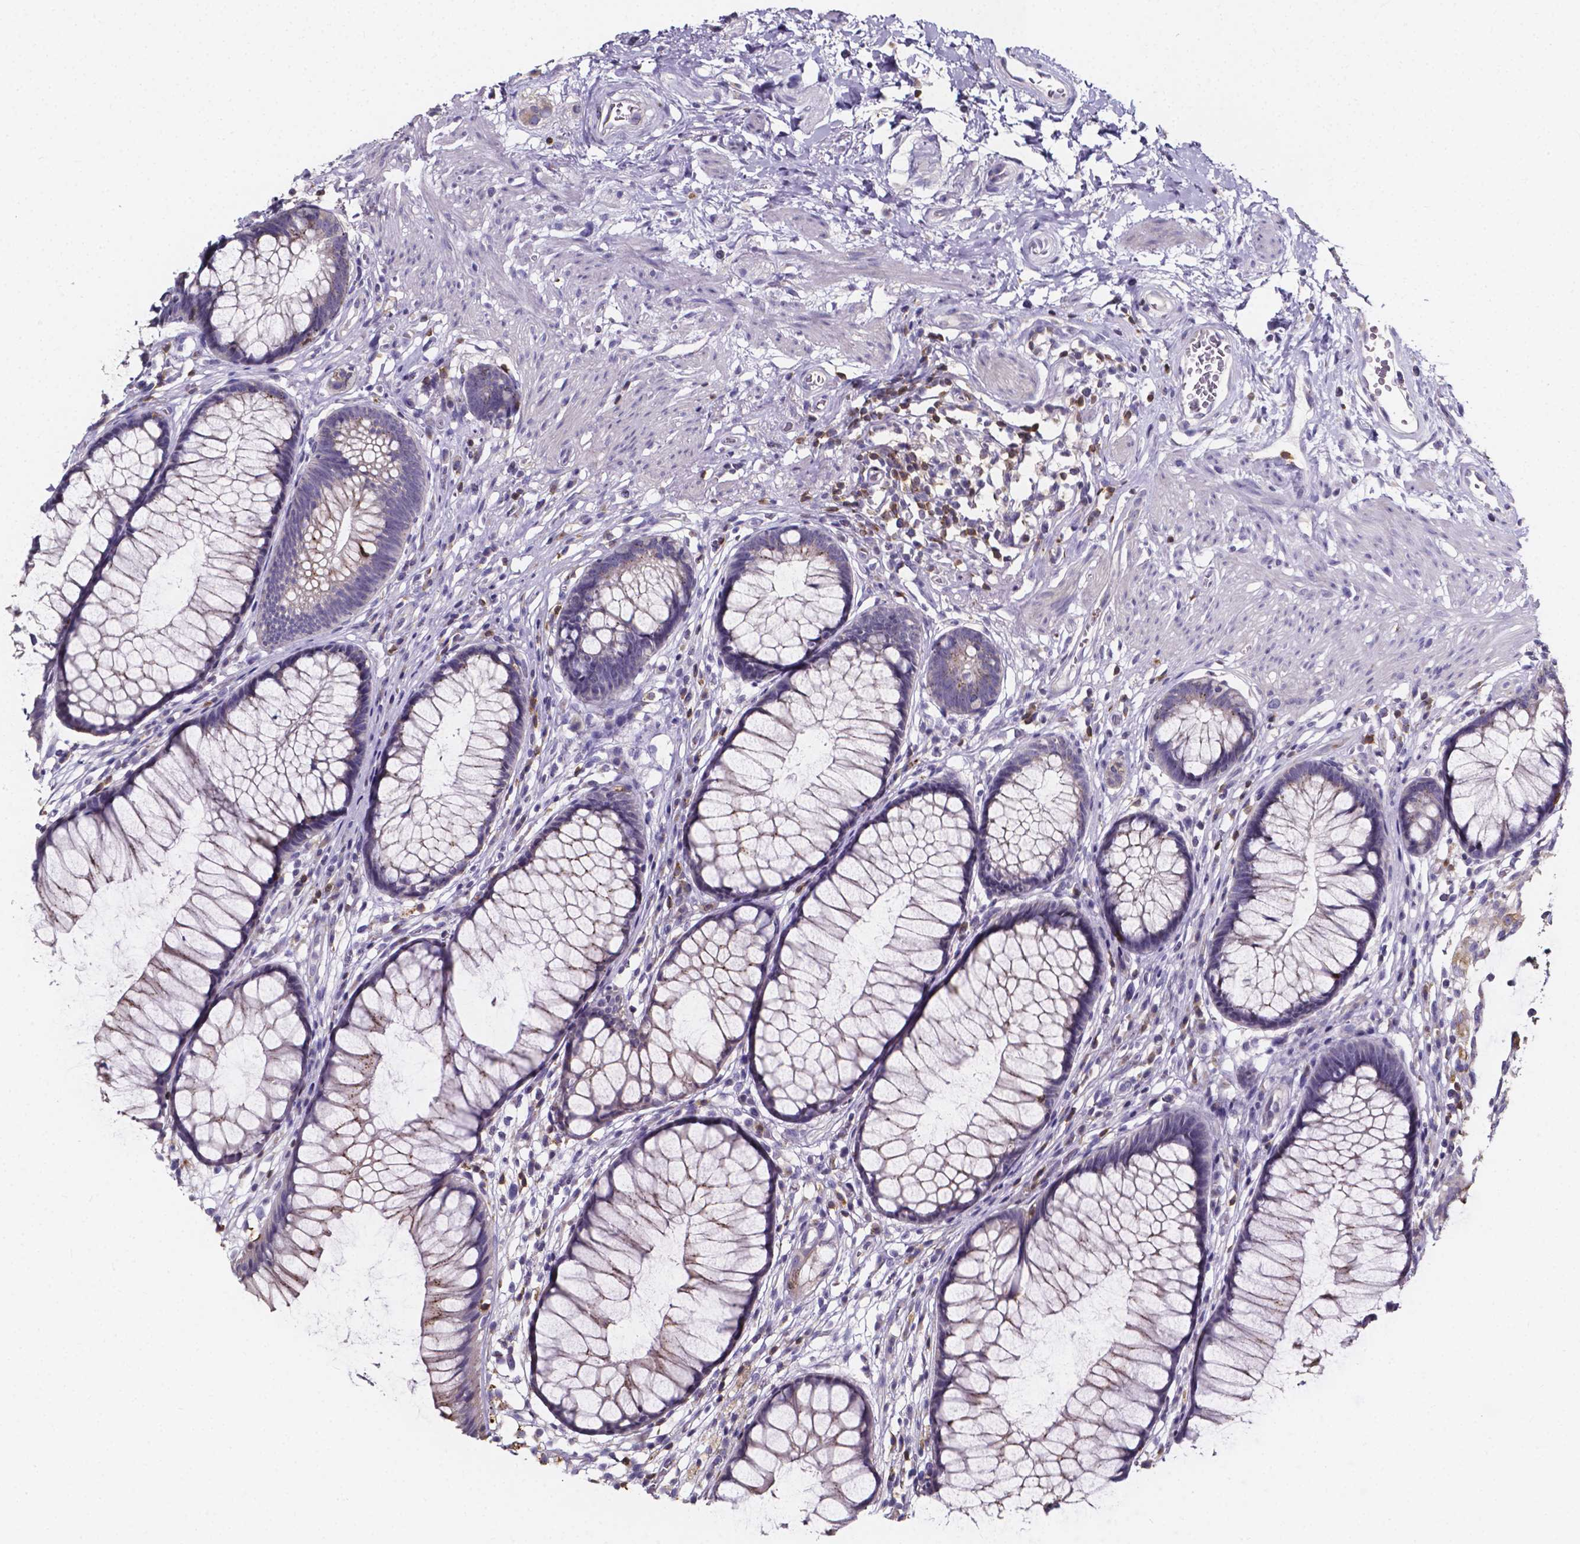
{"staining": {"intensity": "weak", "quantity": "<25%", "location": "cytoplasmic/membranous"}, "tissue": "rectum", "cell_type": "Glandular cells", "image_type": "normal", "snomed": [{"axis": "morphology", "description": "Normal tissue, NOS"}, {"axis": "topography", "description": "Smooth muscle"}, {"axis": "topography", "description": "Rectum"}], "caption": "DAB immunohistochemical staining of normal human rectum displays no significant positivity in glandular cells.", "gene": "THEMIS", "patient": {"sex": "male", "age": 53}}